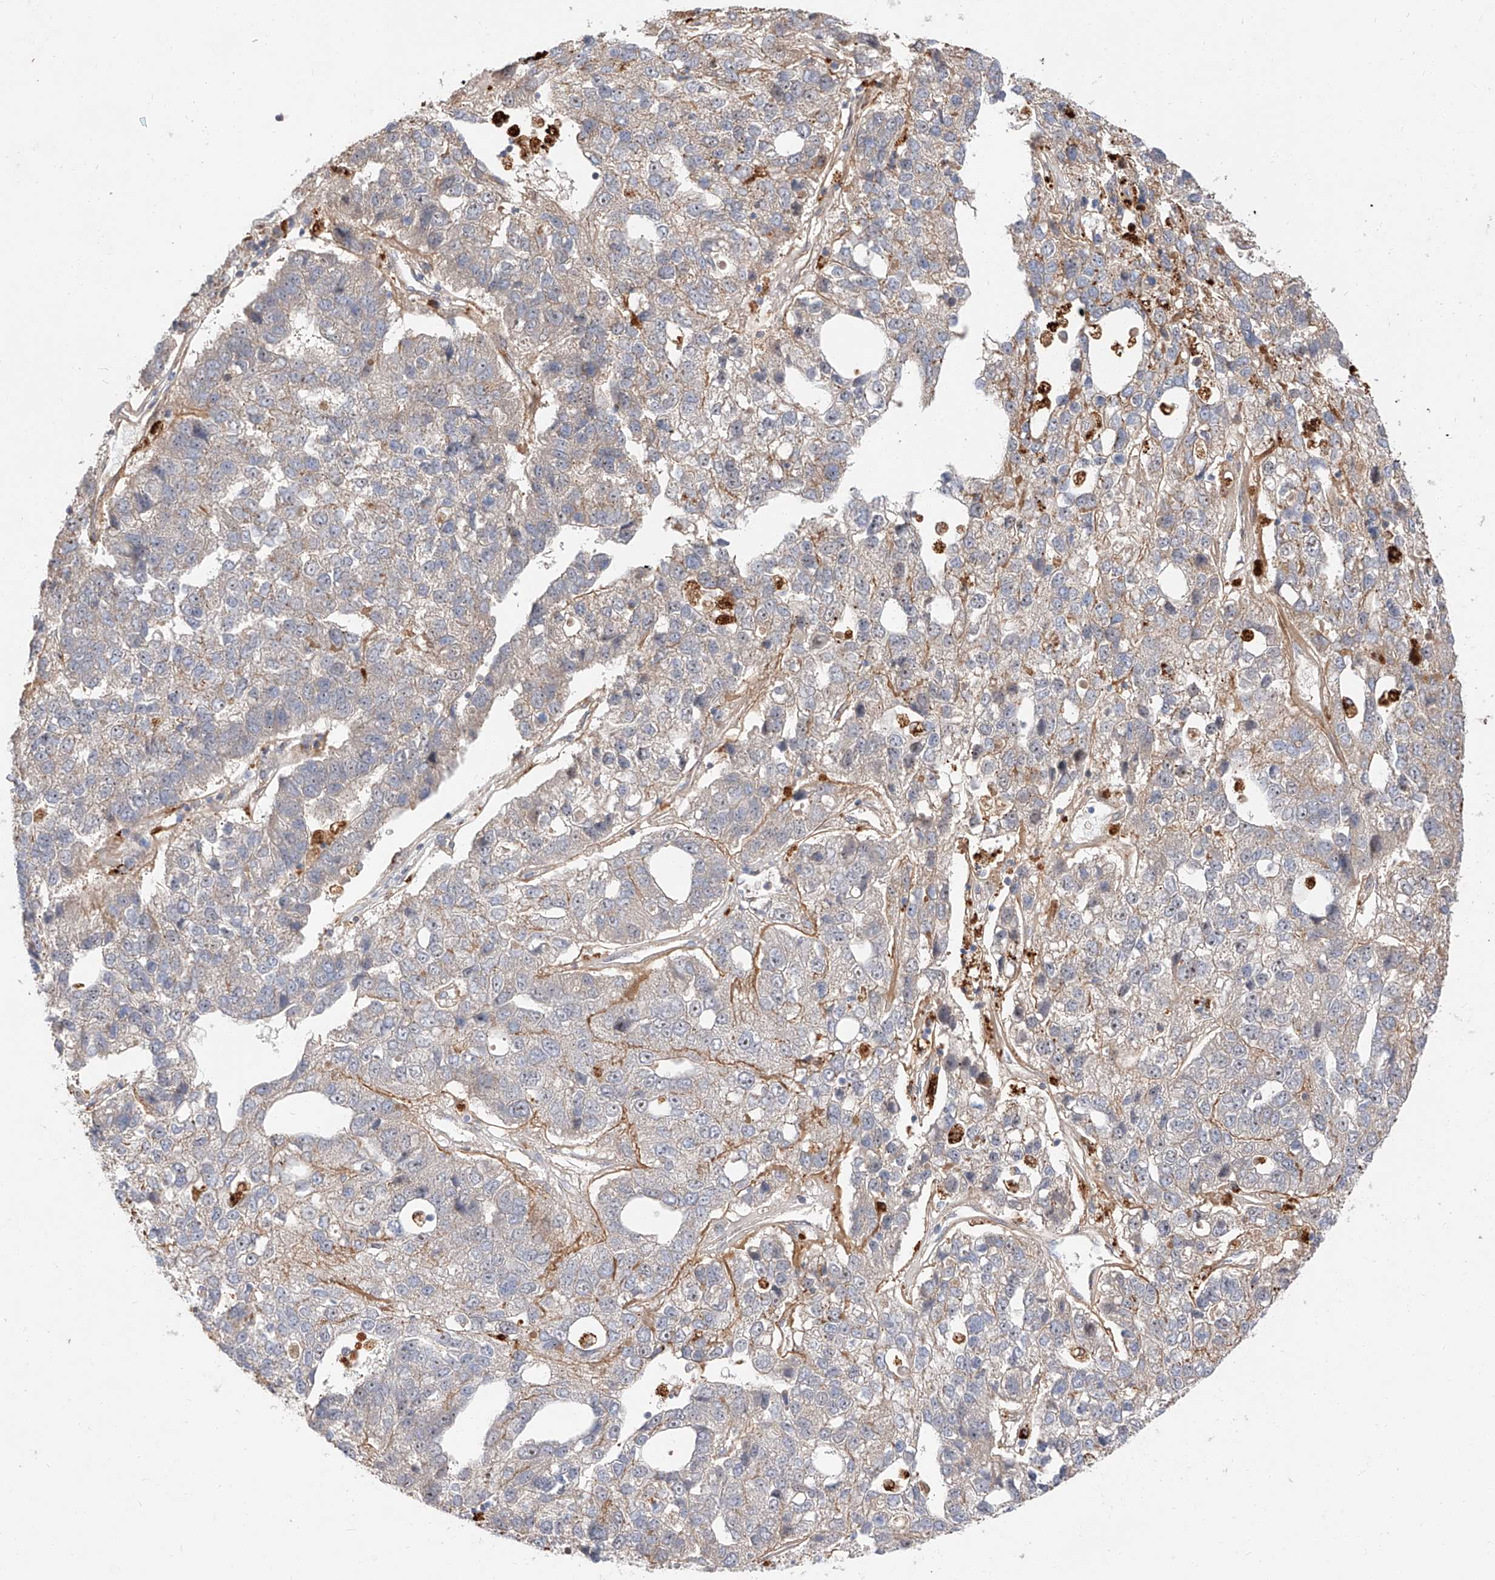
{"staining": {"intensity": "negative", "quantity": "none", "location": "none"}, "tissue": "pancreatic cancer", "cell_type": "Tumor cells", "image_type": "cancer", "snomed": [{"axis": "morphology", "description": "Adenocarcinoma, NOS"}, {"axis": "topography", "description": "Pancreas"}], "caption": "Immunohistochemistry (IHC) micrograph of neoplastic tissue: human adenocarcinoma (pancreatic) stained with DAB reveals no significant protein staining in tumor cells.", "gene": "DIRAS3", "patient": {"sex": "female", "age": 61}}